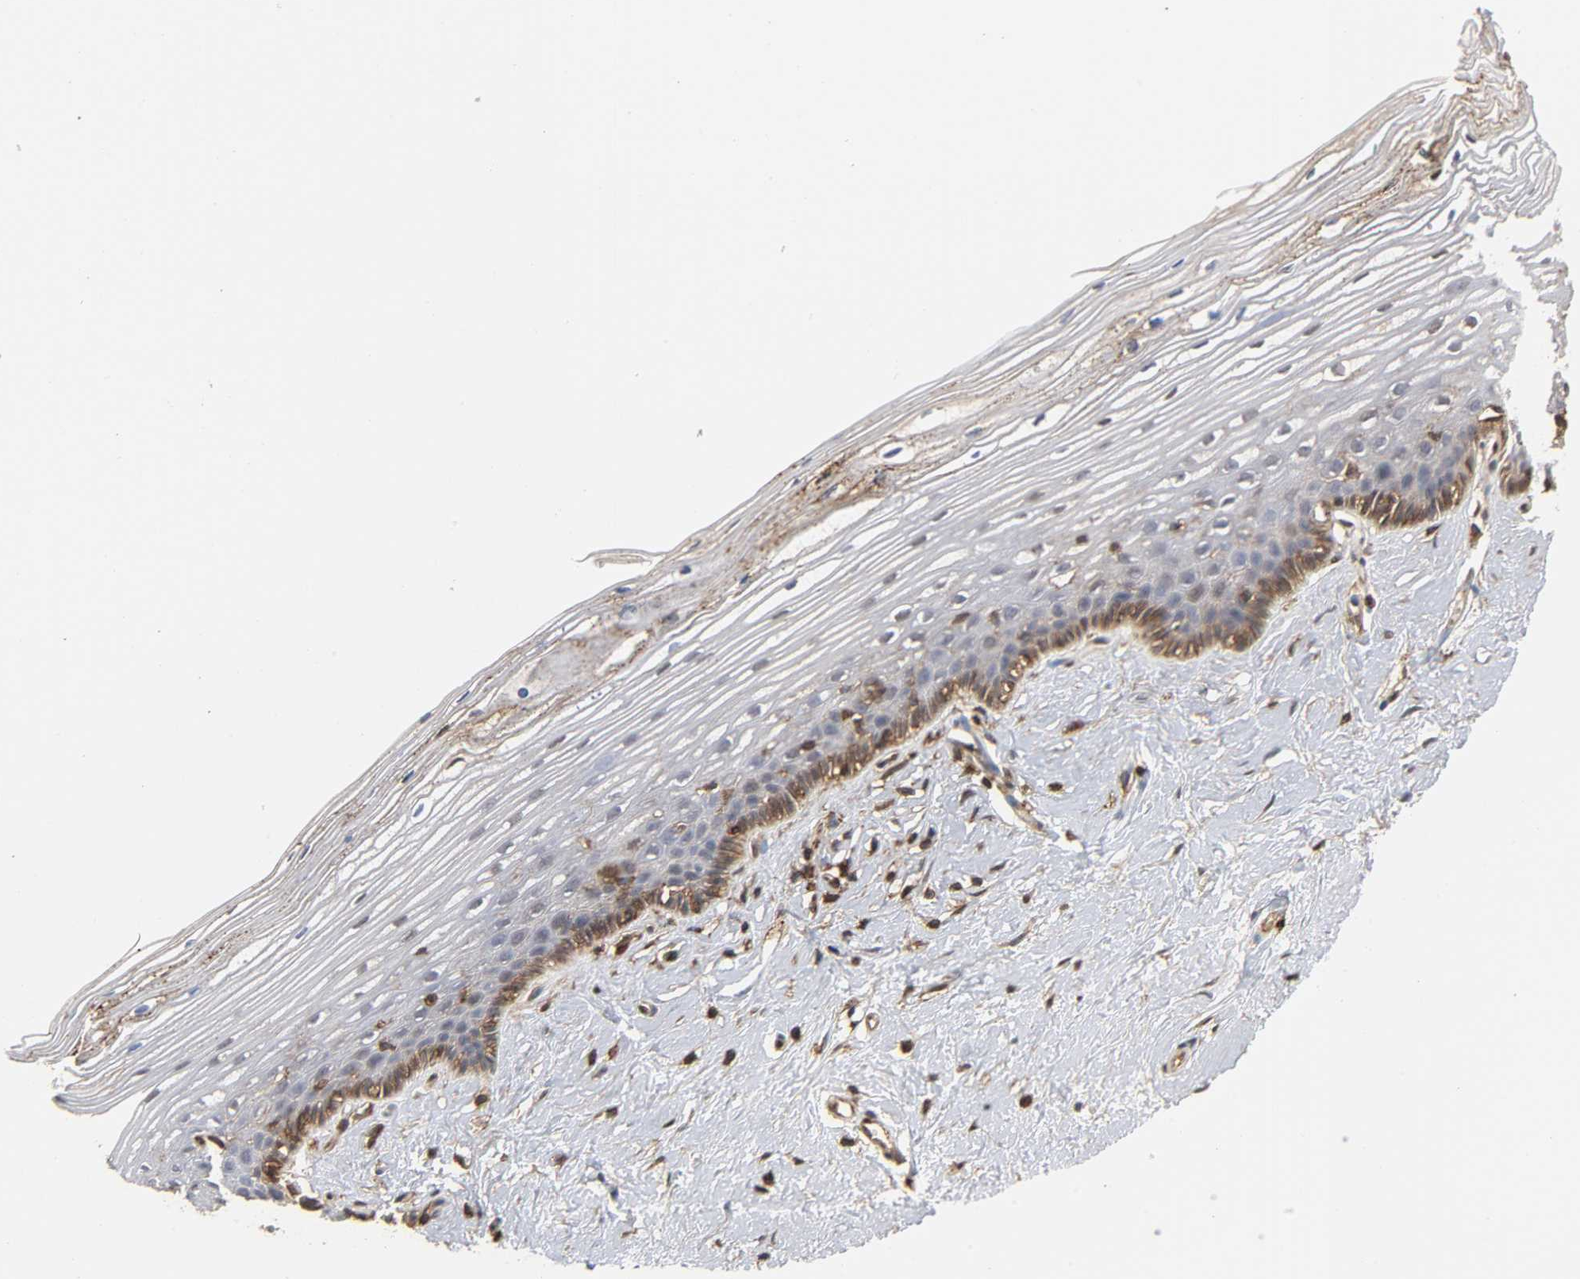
{"staining": {"intensity": "moderate", "quantity": ">75%", "location": "cytoplasmic/membranous"}, "tissue": "cervix", "cell_type": "Glandular cells", "image_type": "normal", "snomed": [{"axis": "morphology", "description": "Normal tissue, NOS"}, {"axis": "topography", "description": "Cervix"}], "caption": "Immunohistochemical staining of benign human cervix reveals moderate cytoplasmic/membranous protein expression in approximately >75% of glandular cells. (DAB (3,3'-diaminobenzidine) IHC, brown staining for protein, blue staining for nuclei).", "gene": "ANXA11", "patient": {"sex": "female", "age": 40}}